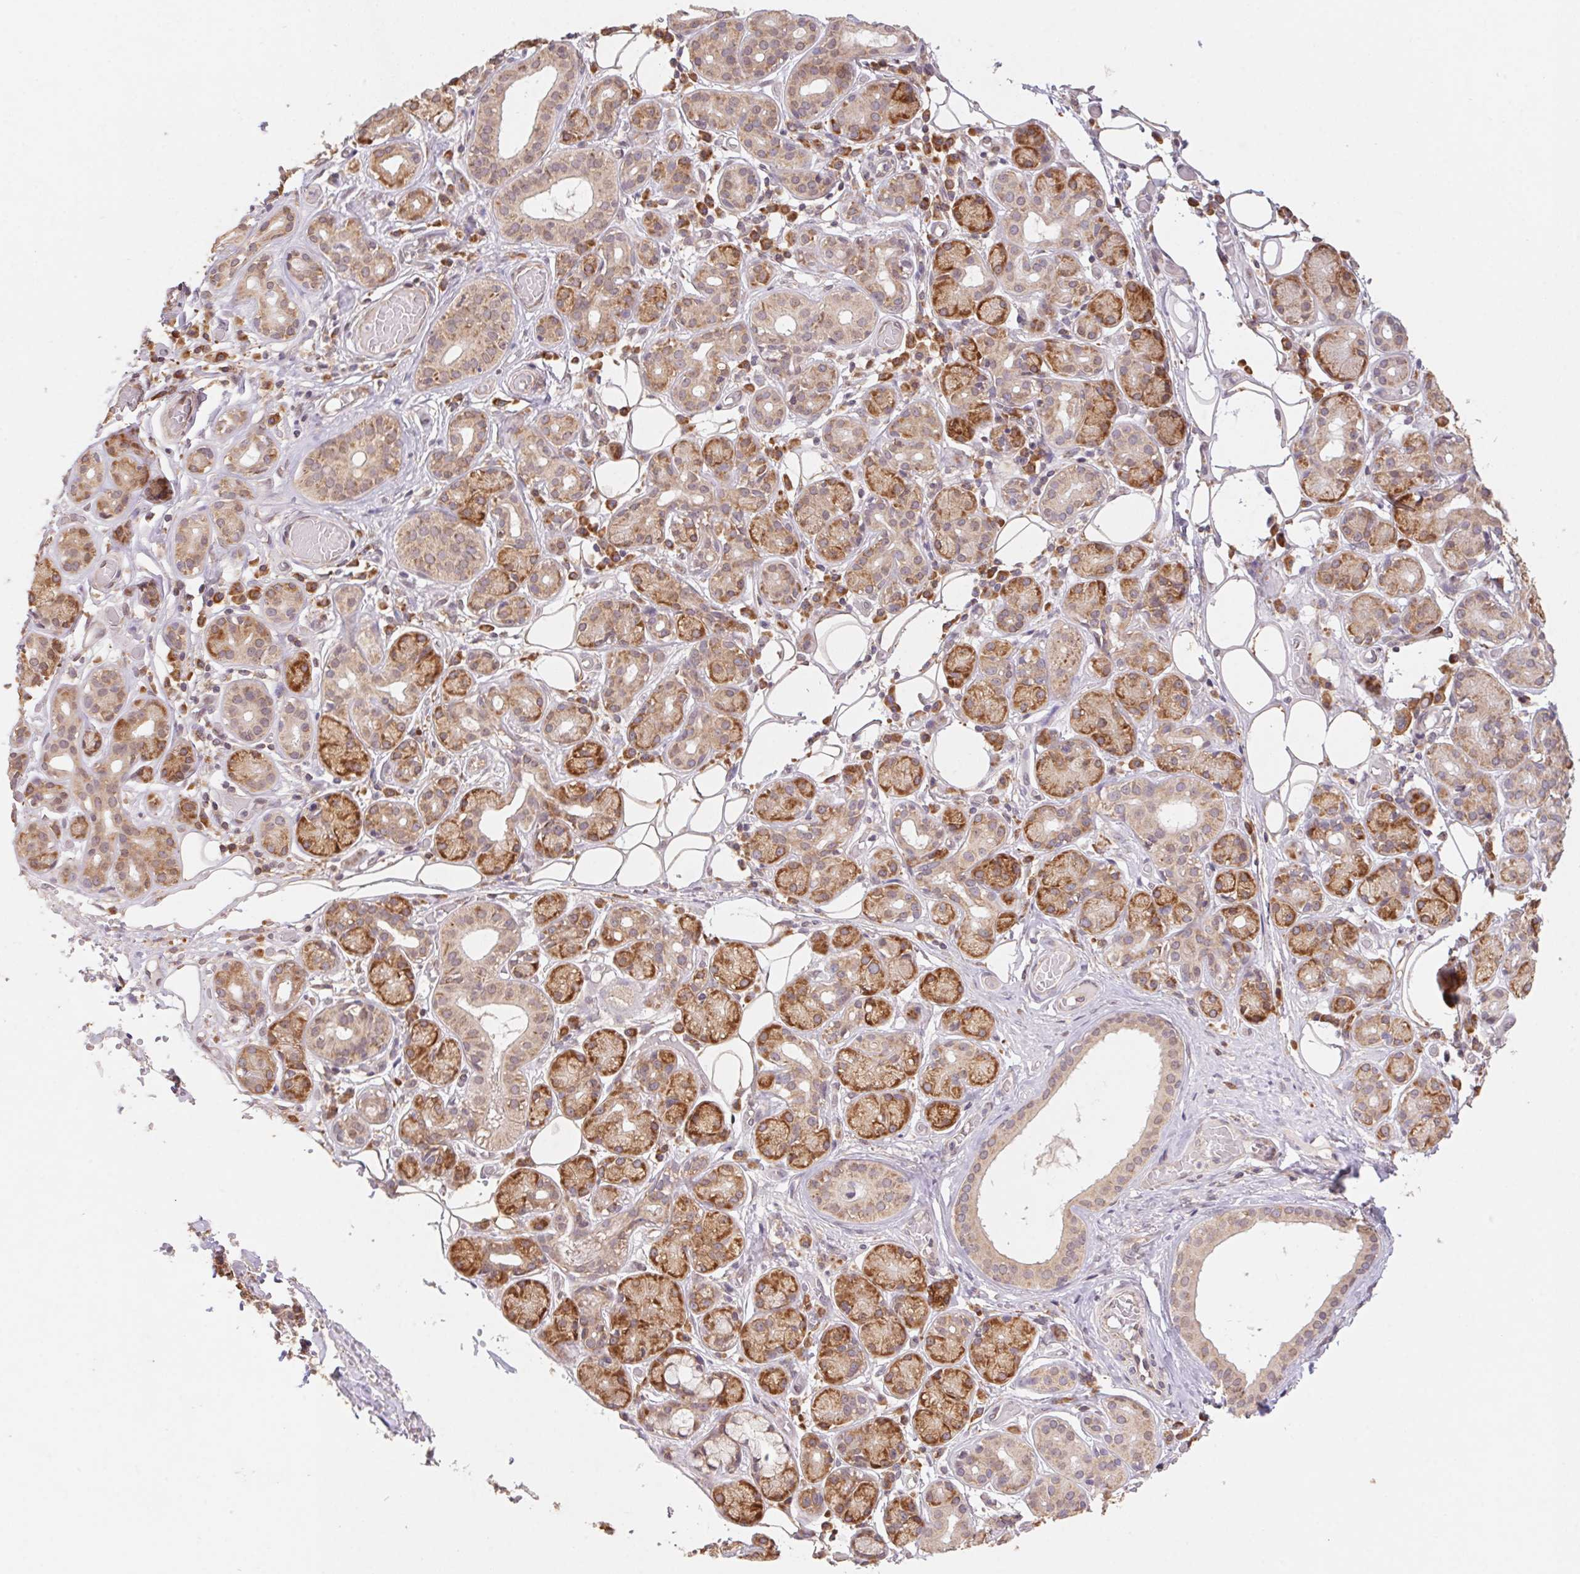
{"staining": {"intensity": "strong", "quantity": ">75%", "location": "cytoplasmic/membranous"}, "tissue": "salivary gland", "cell_type": "Glandular cells", "image_type": "normal", "snomed": [{"axis": "morphology", "description": "Normal tissue, NOS"}, {"axis": "topography", "description": "Salivary gland"}, {"axis": "topography", "description": "Peripheral nerve tissue"}], "caption": "The immunohistochemical stain labels strong cytoplasmic/membranous positivity in glandular cells of unremarkable salivary gland. (Stains: DAB in brown, nuclei in blue, Microscopy: brightfield microscopy at high magnification).", "gene": "RPL27A", "patient": {"sex": "male", "age": 71}}